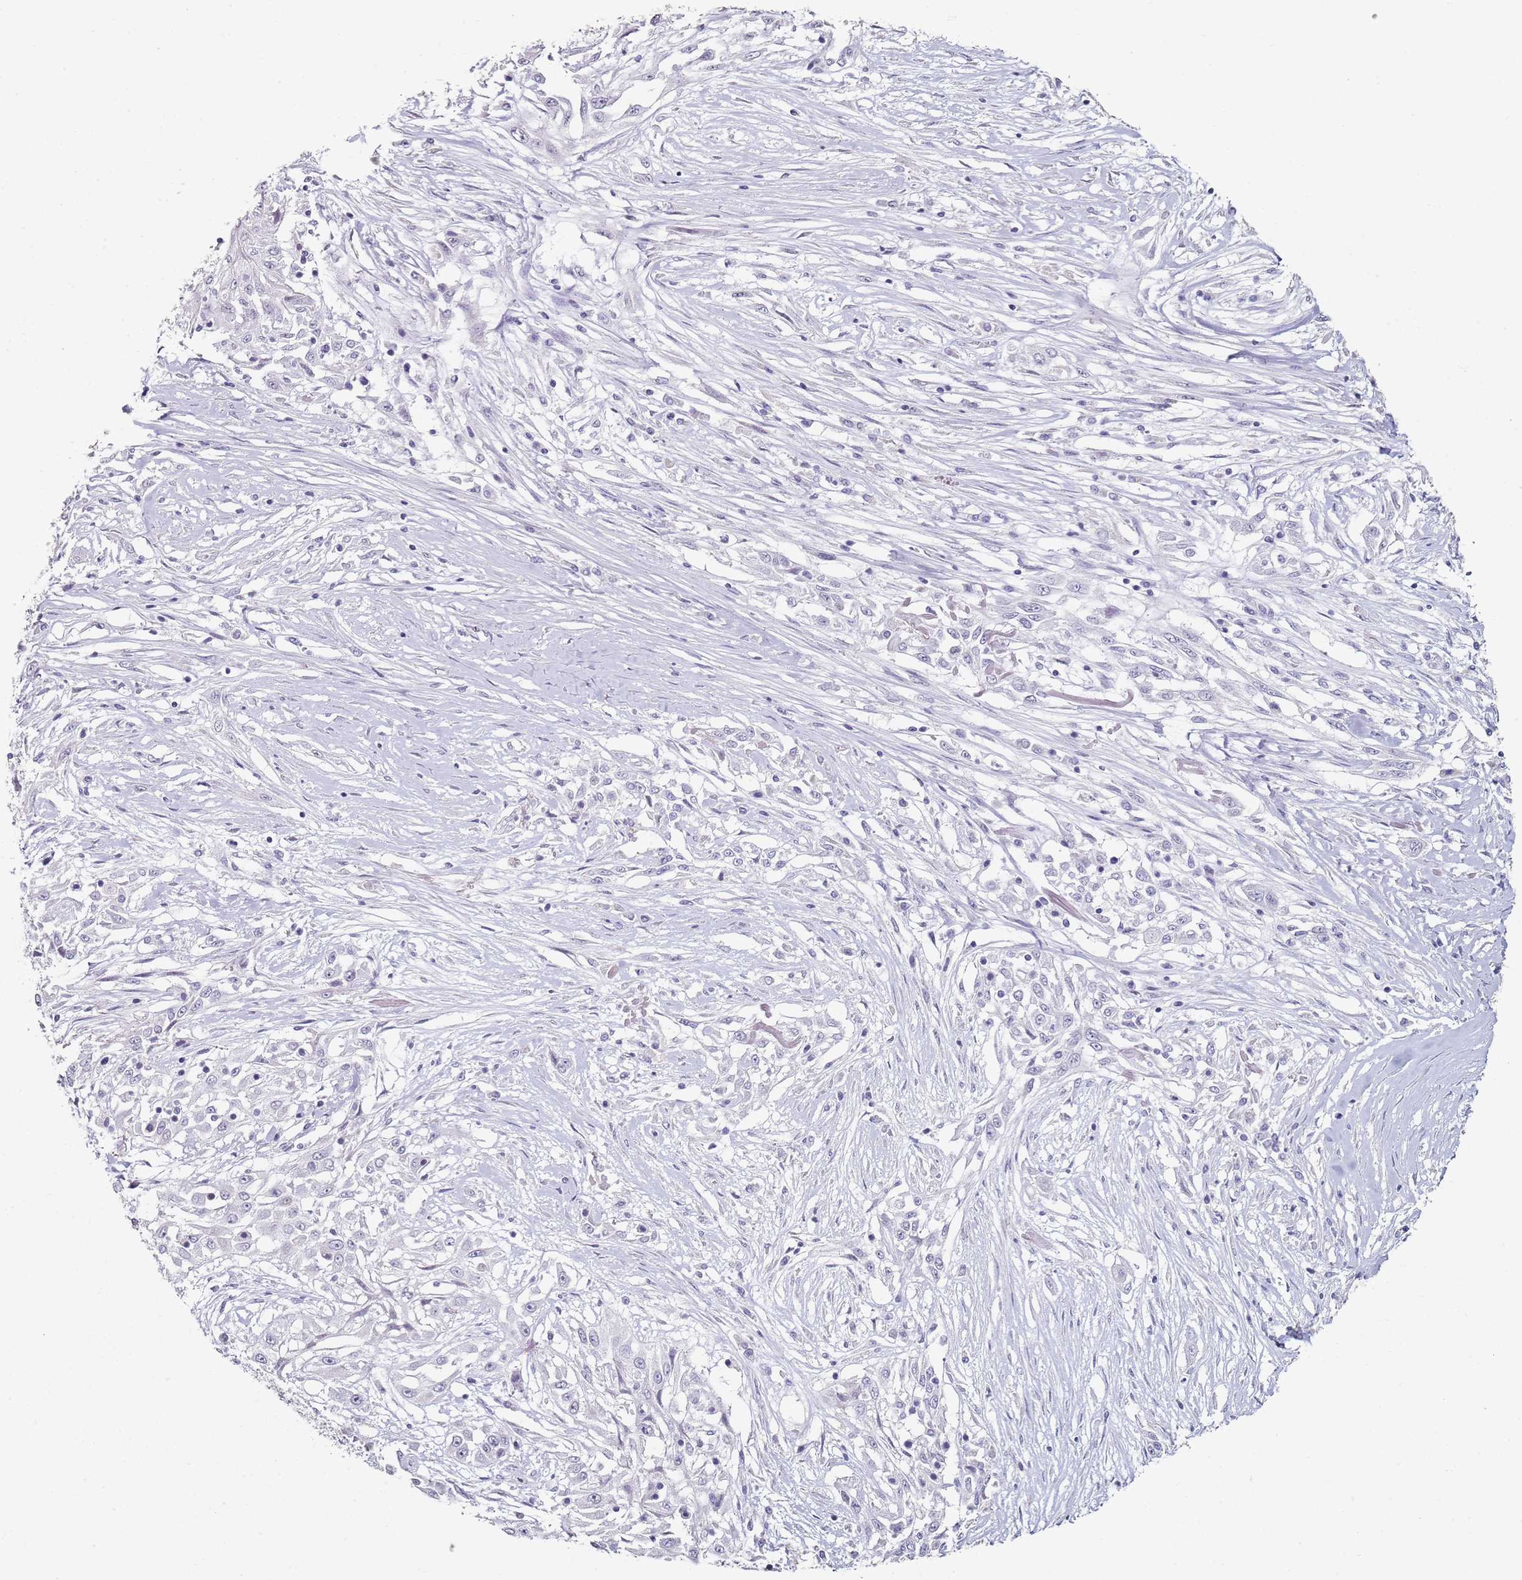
{"staining": {"intensity": "negative", "quantity": "none", "location": "none"}, "tissue": "skin cancer", "cell_type": "Tumor cells", "image_type": "cancer", "snomed": [{"axis": "morphology", "description": "Squamous cell carcinoma, NOS"}, {"axis": "morphology", "description": "Squamous cell carcinoma, metastatic, NOS"}, {"axis": "topography", "description": "Skin"}, {"axis": "topography", "description": "Lymph node"}], "caption": "Human metastatic squamous cell carcinoma (skin) stained for a protein using immunohistochemistry (IHC) displays no expression in tumor cells.", "gene": "DNAH11", "patient": {"sex": "male", "age": 75}}